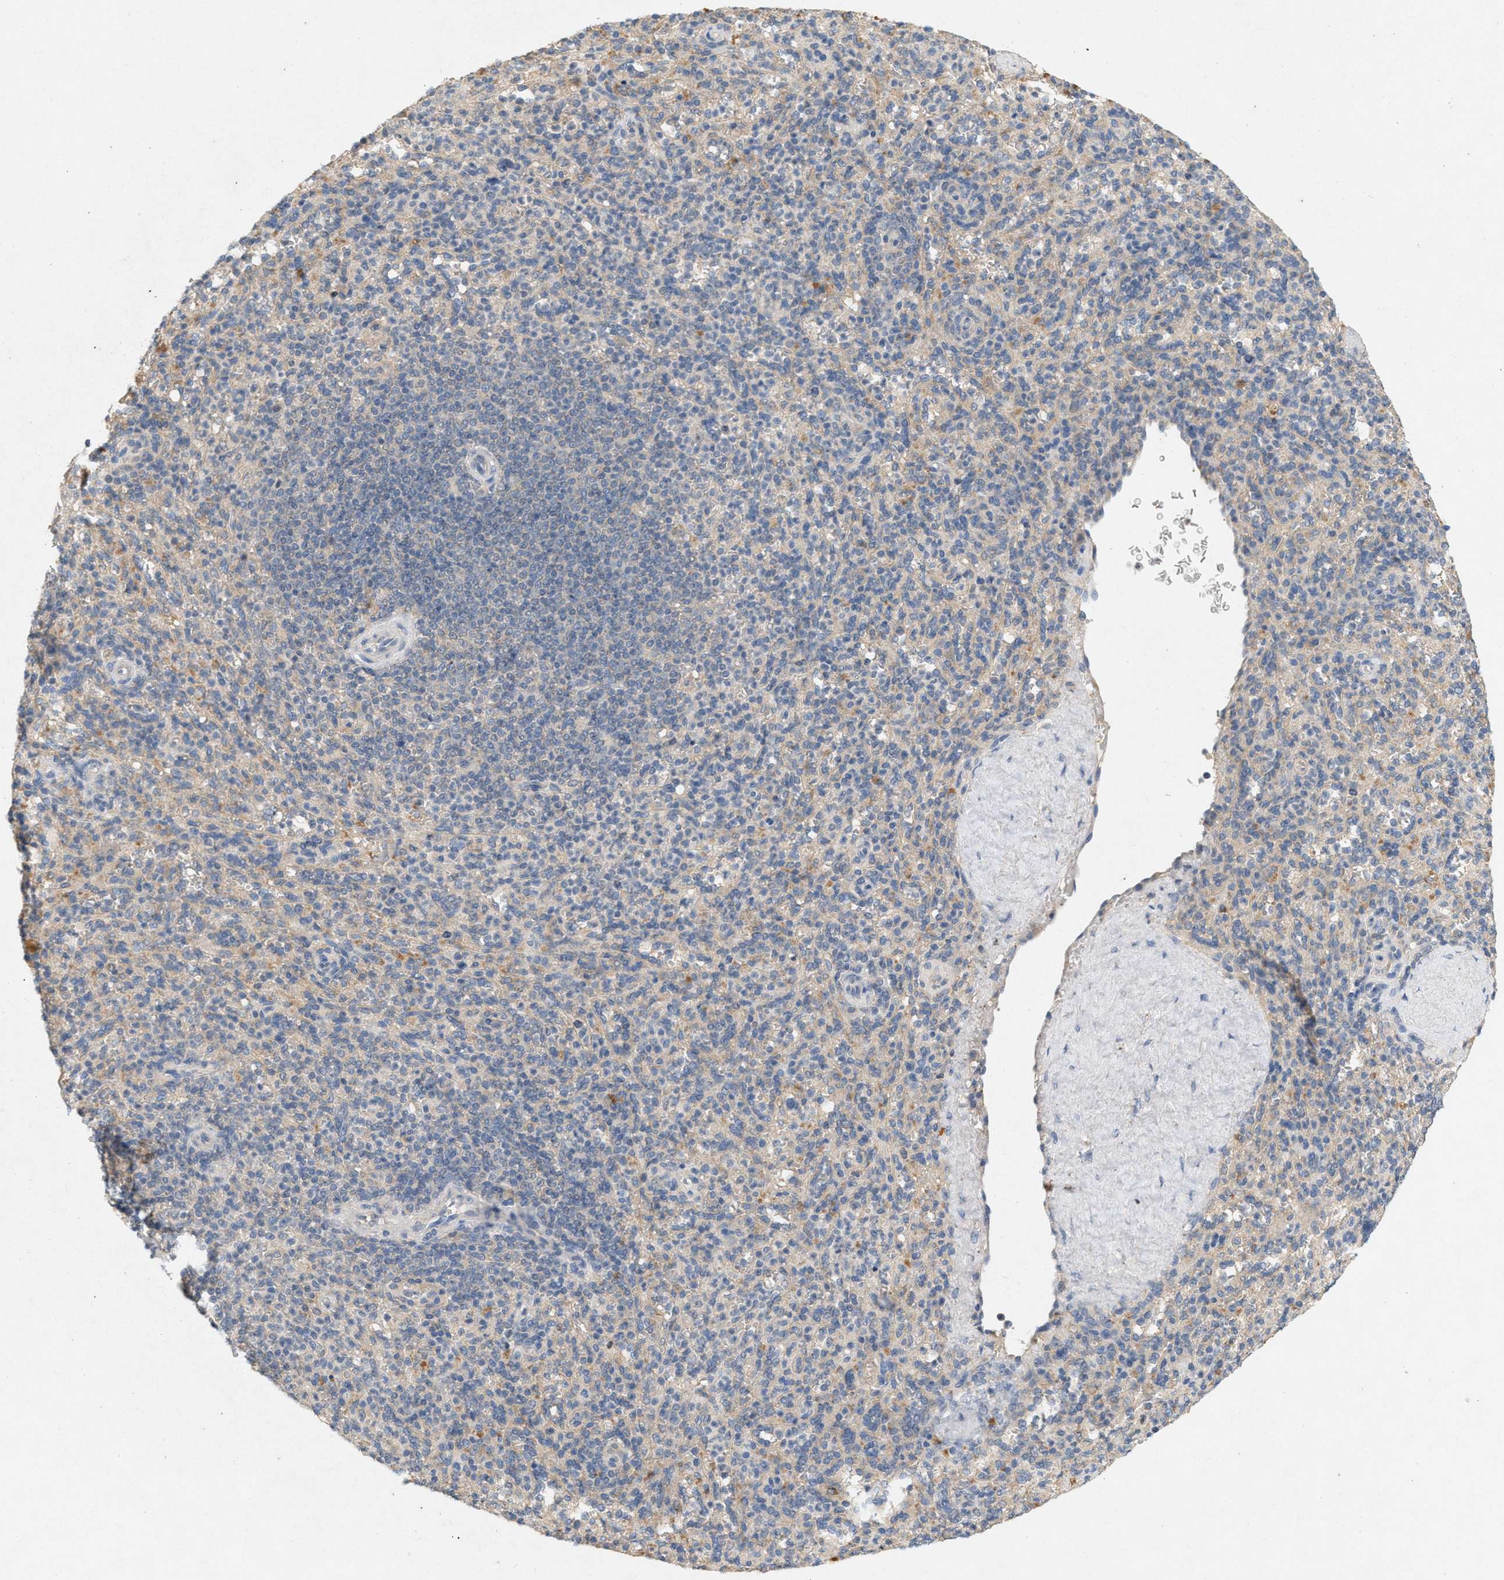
{"staining": {"intensity": "negative", "quantity": "none", "location": "none"}, "tissue": "spleen", "cell_type": "Cells in red pulp", "image_type": "normal", "snomed": [{"axis": "morphology", "description": "Normal tissue, NOS"}, {"axis": "topography", "description": "Spleen"}], "caption": "High magnification brightfield microscopy of unremarkable spleen stained with DAB (3,3'-diaminobenzidine) (brown) and counterstained with hematoxylin (blue): cells in red pulp show no significant expression.", "gene": "DCAF7", "patient": {"sex": "male", "age": 36}}